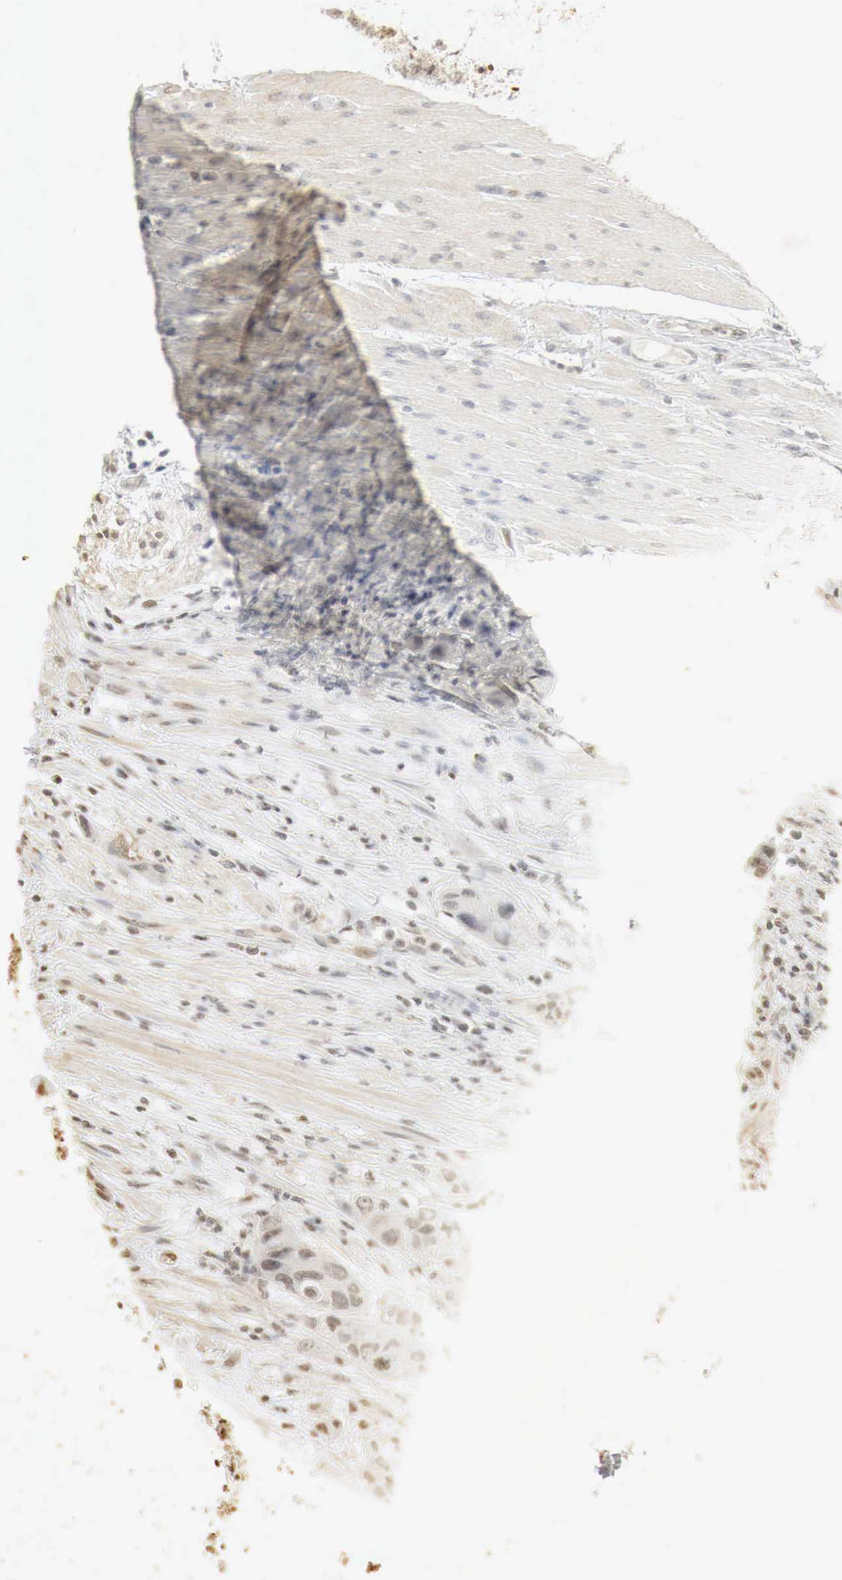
{"staining": {"intensity": "weak", "quantity": "<25%", "location": "nuclear"}, "tissue": "colorectal cancer", "cell_type": "Tumor cells", "image_type": "cancer", "snomed": [{"axis": "morphology", "description": "Adenocarcinoma, NOS"}, {"axis": "topography", "description": "Colon"}], "caption": "DAB immunohistochemical staining of adenocarcinoma (colorectal) displays no significant positivity in tumor cells.", "gene": "ERBB4", "patient": {"sex": "female", "age": 70}}